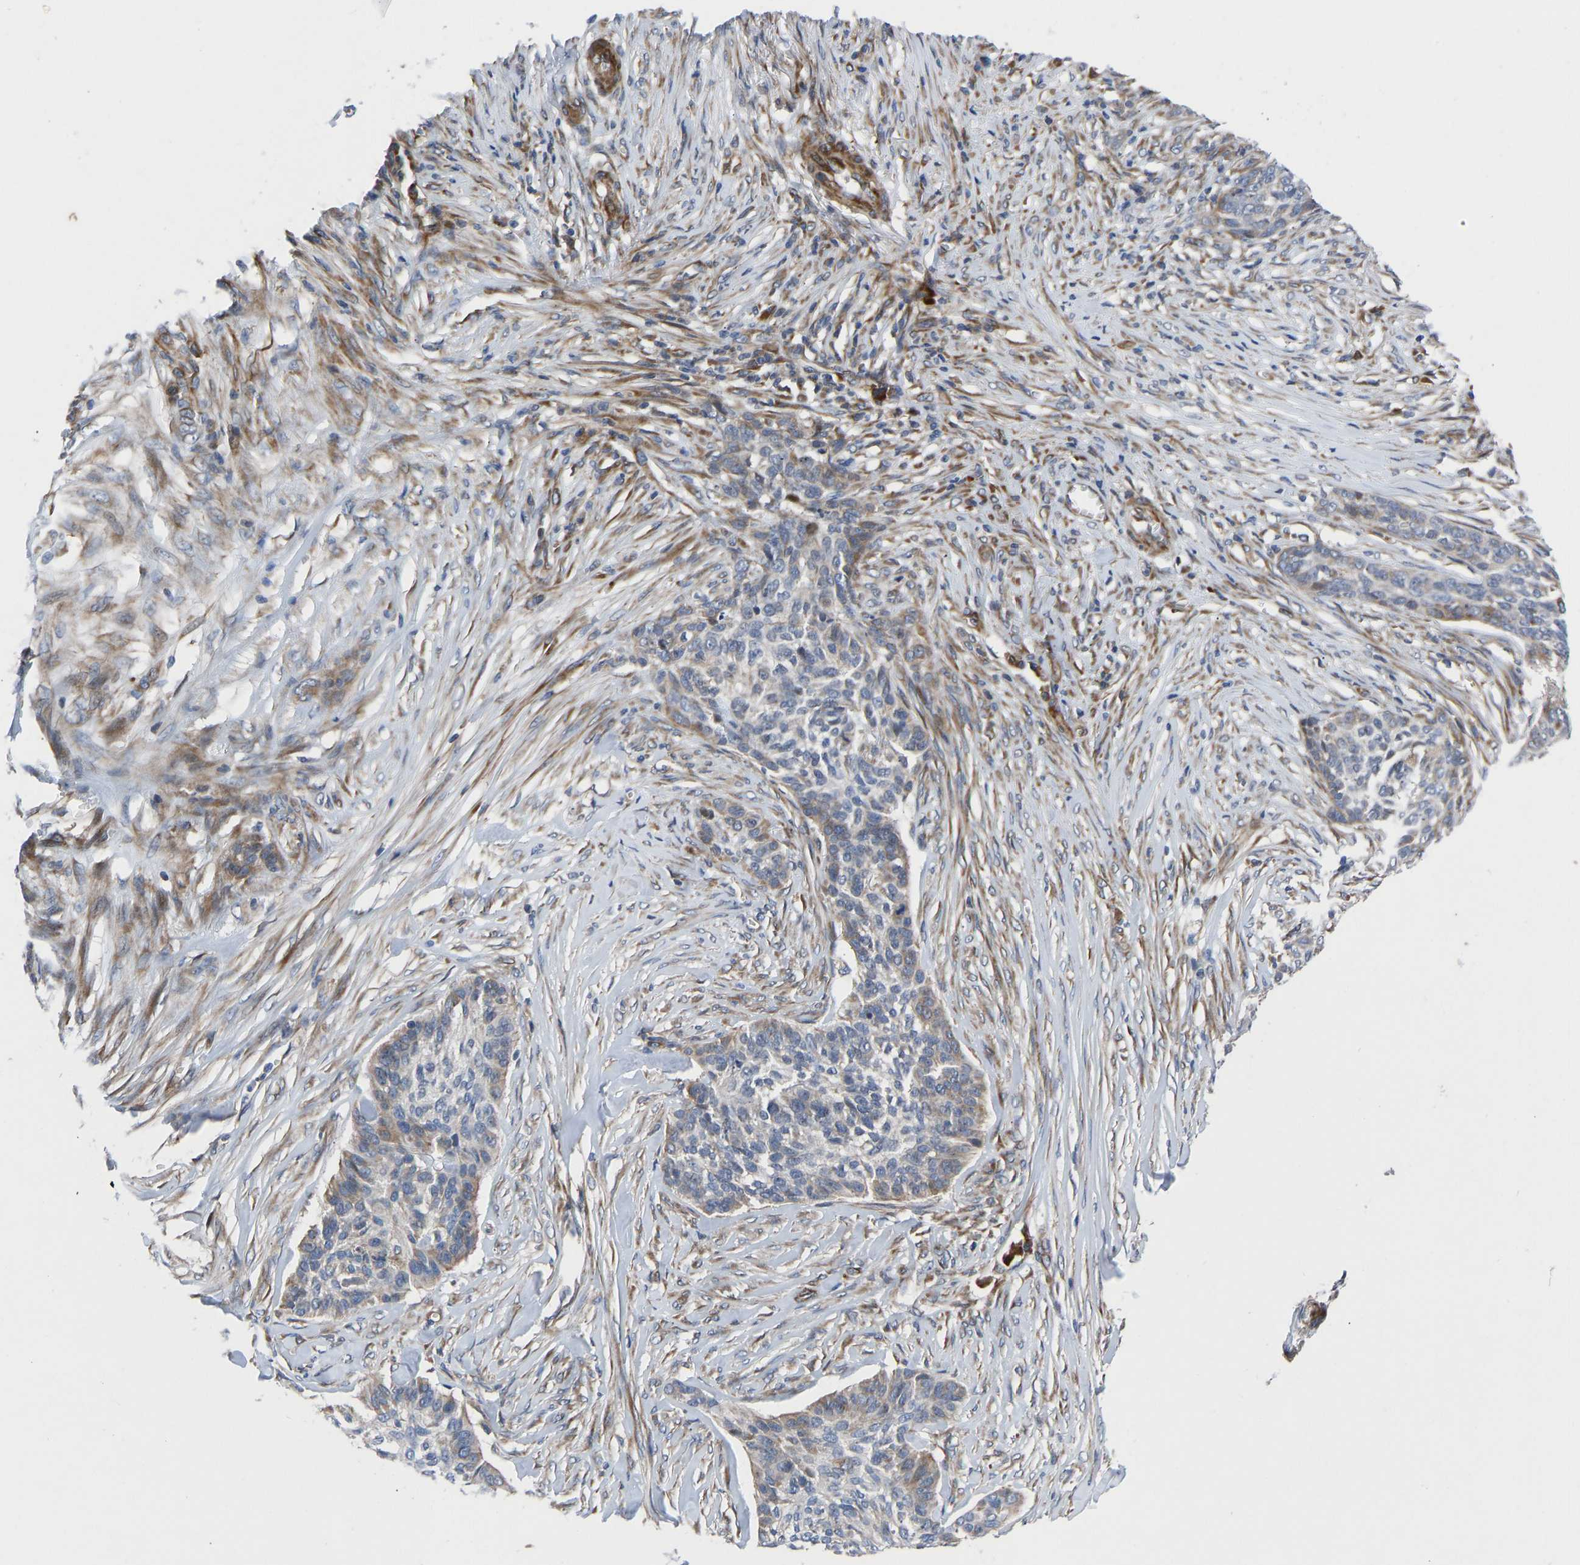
{"staining": {"intensity": "weak", "quantity": "<25%", "location": "cytoplasmic/membranous"}, "tissue": "skin cancer", "cell_type": "Tumor cells", "image_type": "cancer", "snomed": [{"axis": "morphology", "description": "Basal cell carcinoma"}, {"axis": "topography", "description": "Skin"}], "caption": "There is no significant staining in tumor cells of skin basal cell carcinoma. (Stains: DAB IHC with hematoxylin counter stain, Microscopy: brightfield microscopy at high magnification).", "gene": "TMEM38B", "patient": {"sex": "male", "age": 85}}